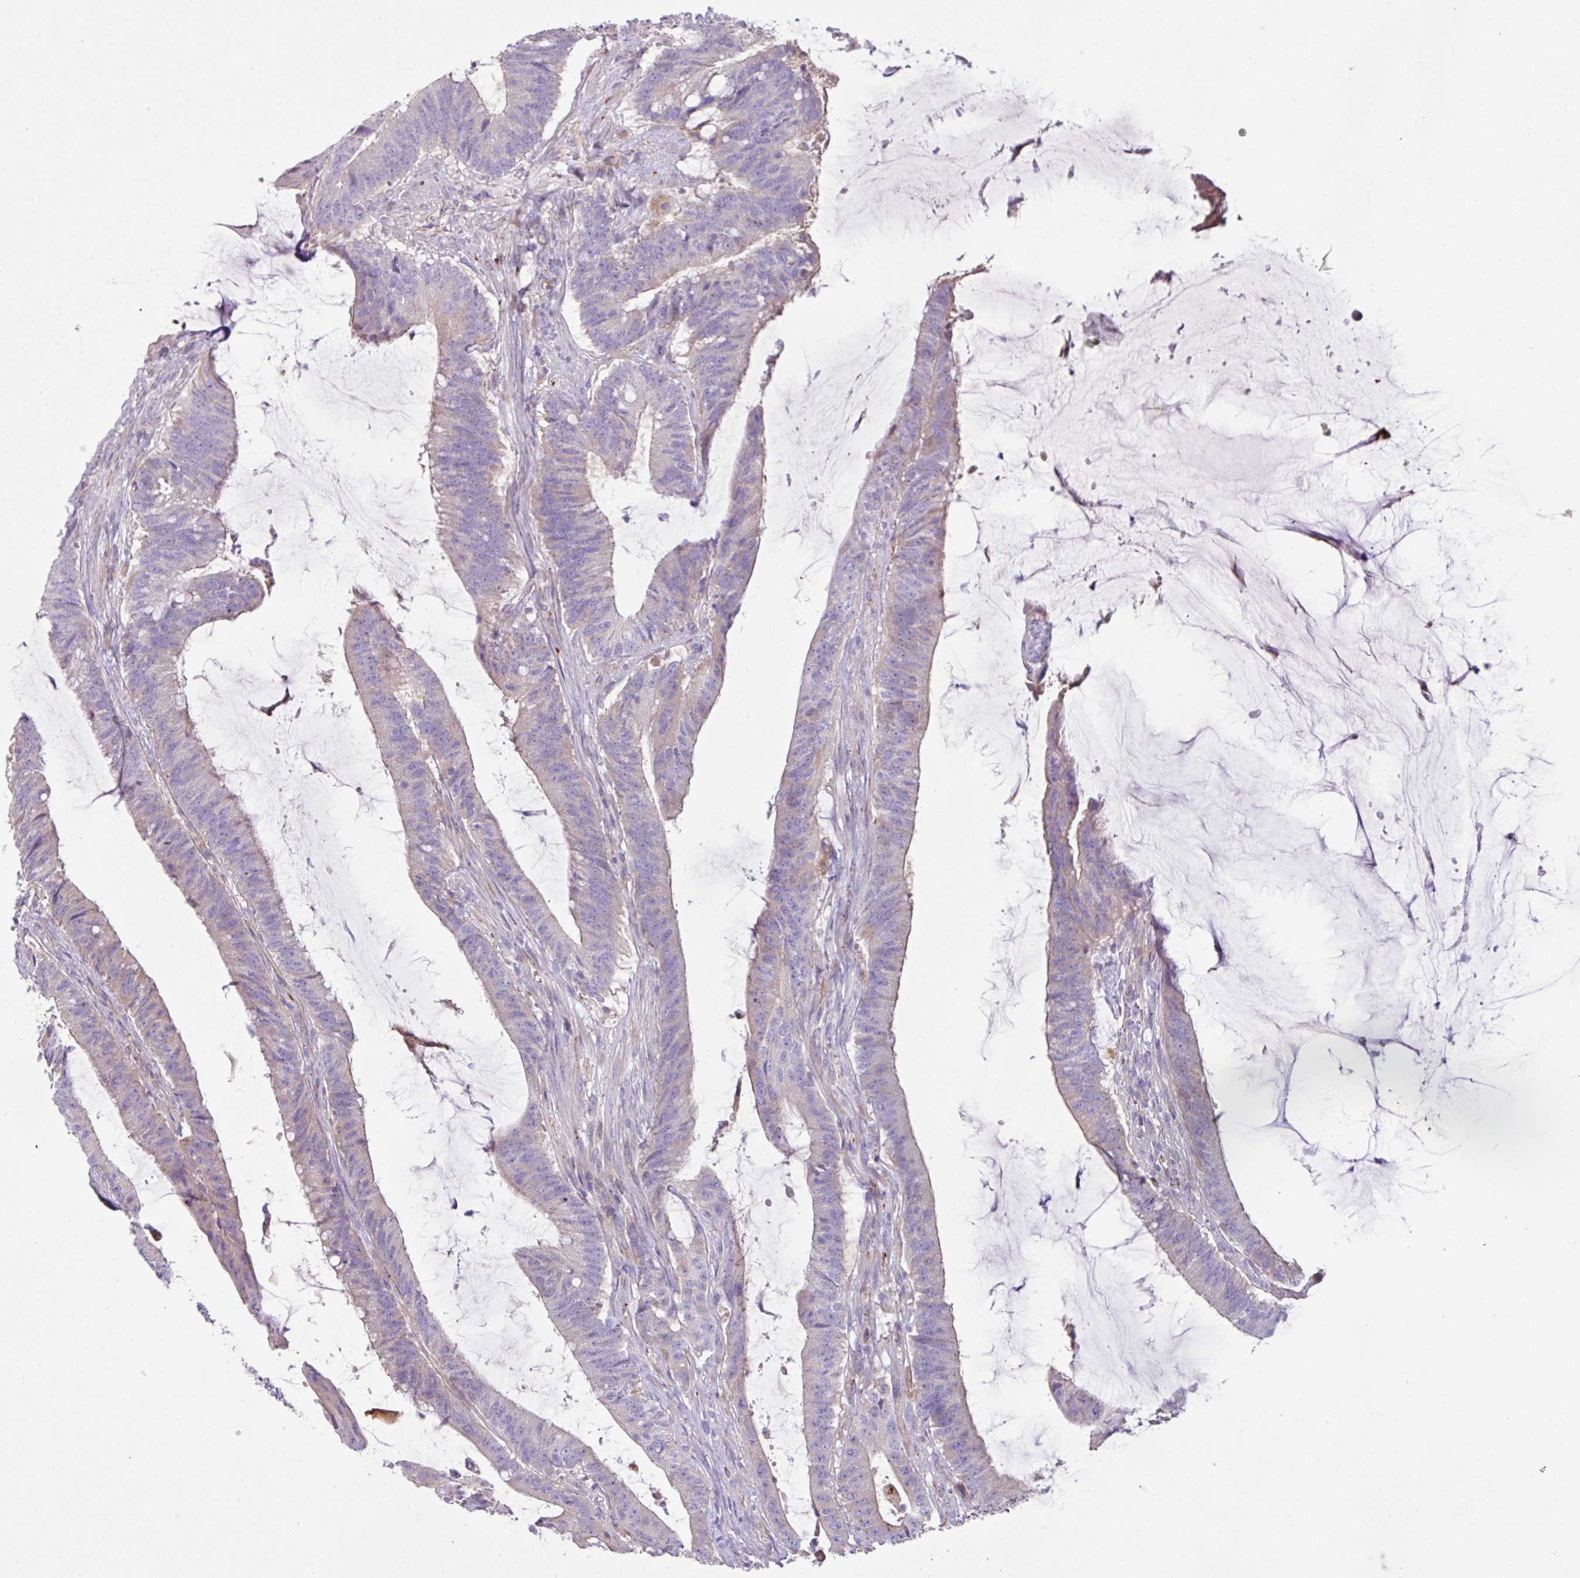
{"staining": {"intensity": "negative", "quantity": "none", "location": "none"}, "tissue": "colorectal cancer", "cell_type": "Tumor cells", "image_type": "cancer", "snomed": [{"axis": "morphology", "description": "Adenocarcinoma, NOS"}, {"axis": "topography", "description": "Colon"}], "caption": "Tumor cells show no significant expression in colorectal adenocarcinoma. The staining was performed using DAB to visualize the protein expression in brown, while the nuclei were stained in blue with hematoxylin (Magnification: 20x).", "gene": "MRM2", "patient": {"sex": "female", "age": 43}}